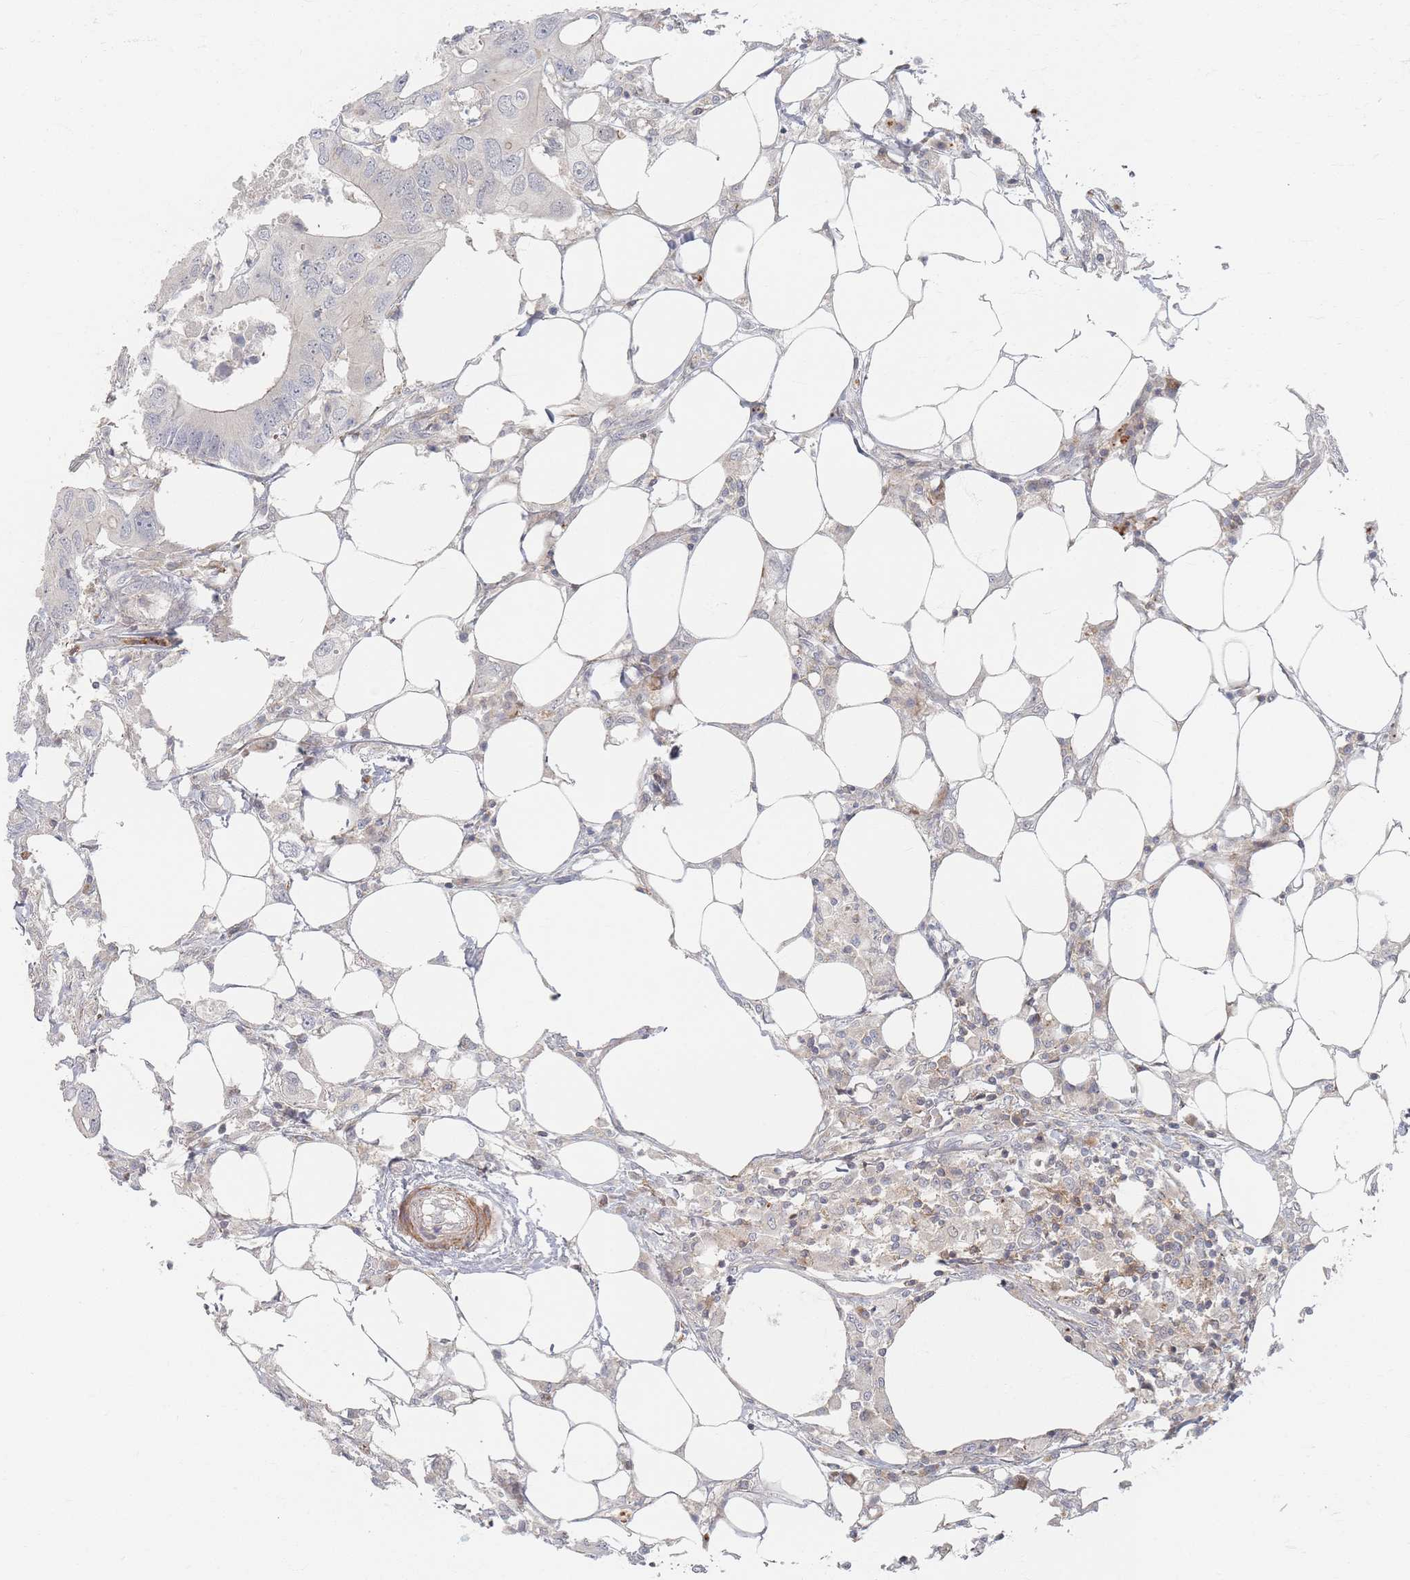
{"staining": {"intensity": "weak", "quantity": "<25%", "location": "cytoplasmic/membranous"}, "tissue": "colorectal cancer", "cell_type": "Tumor cells", "image_type": "cancer", "snomed": [{"axis": "morphology", "description": "Adenocarcinoma, NOS"}, {"axis": "topography", "description": "Colon"}], "caption": "IHC of human colorectal cancer (adenocarcinoma) shows no expression in tumor cells.", "gene": "ZNF852", "patient": {"sex": "male", "age": 71}}